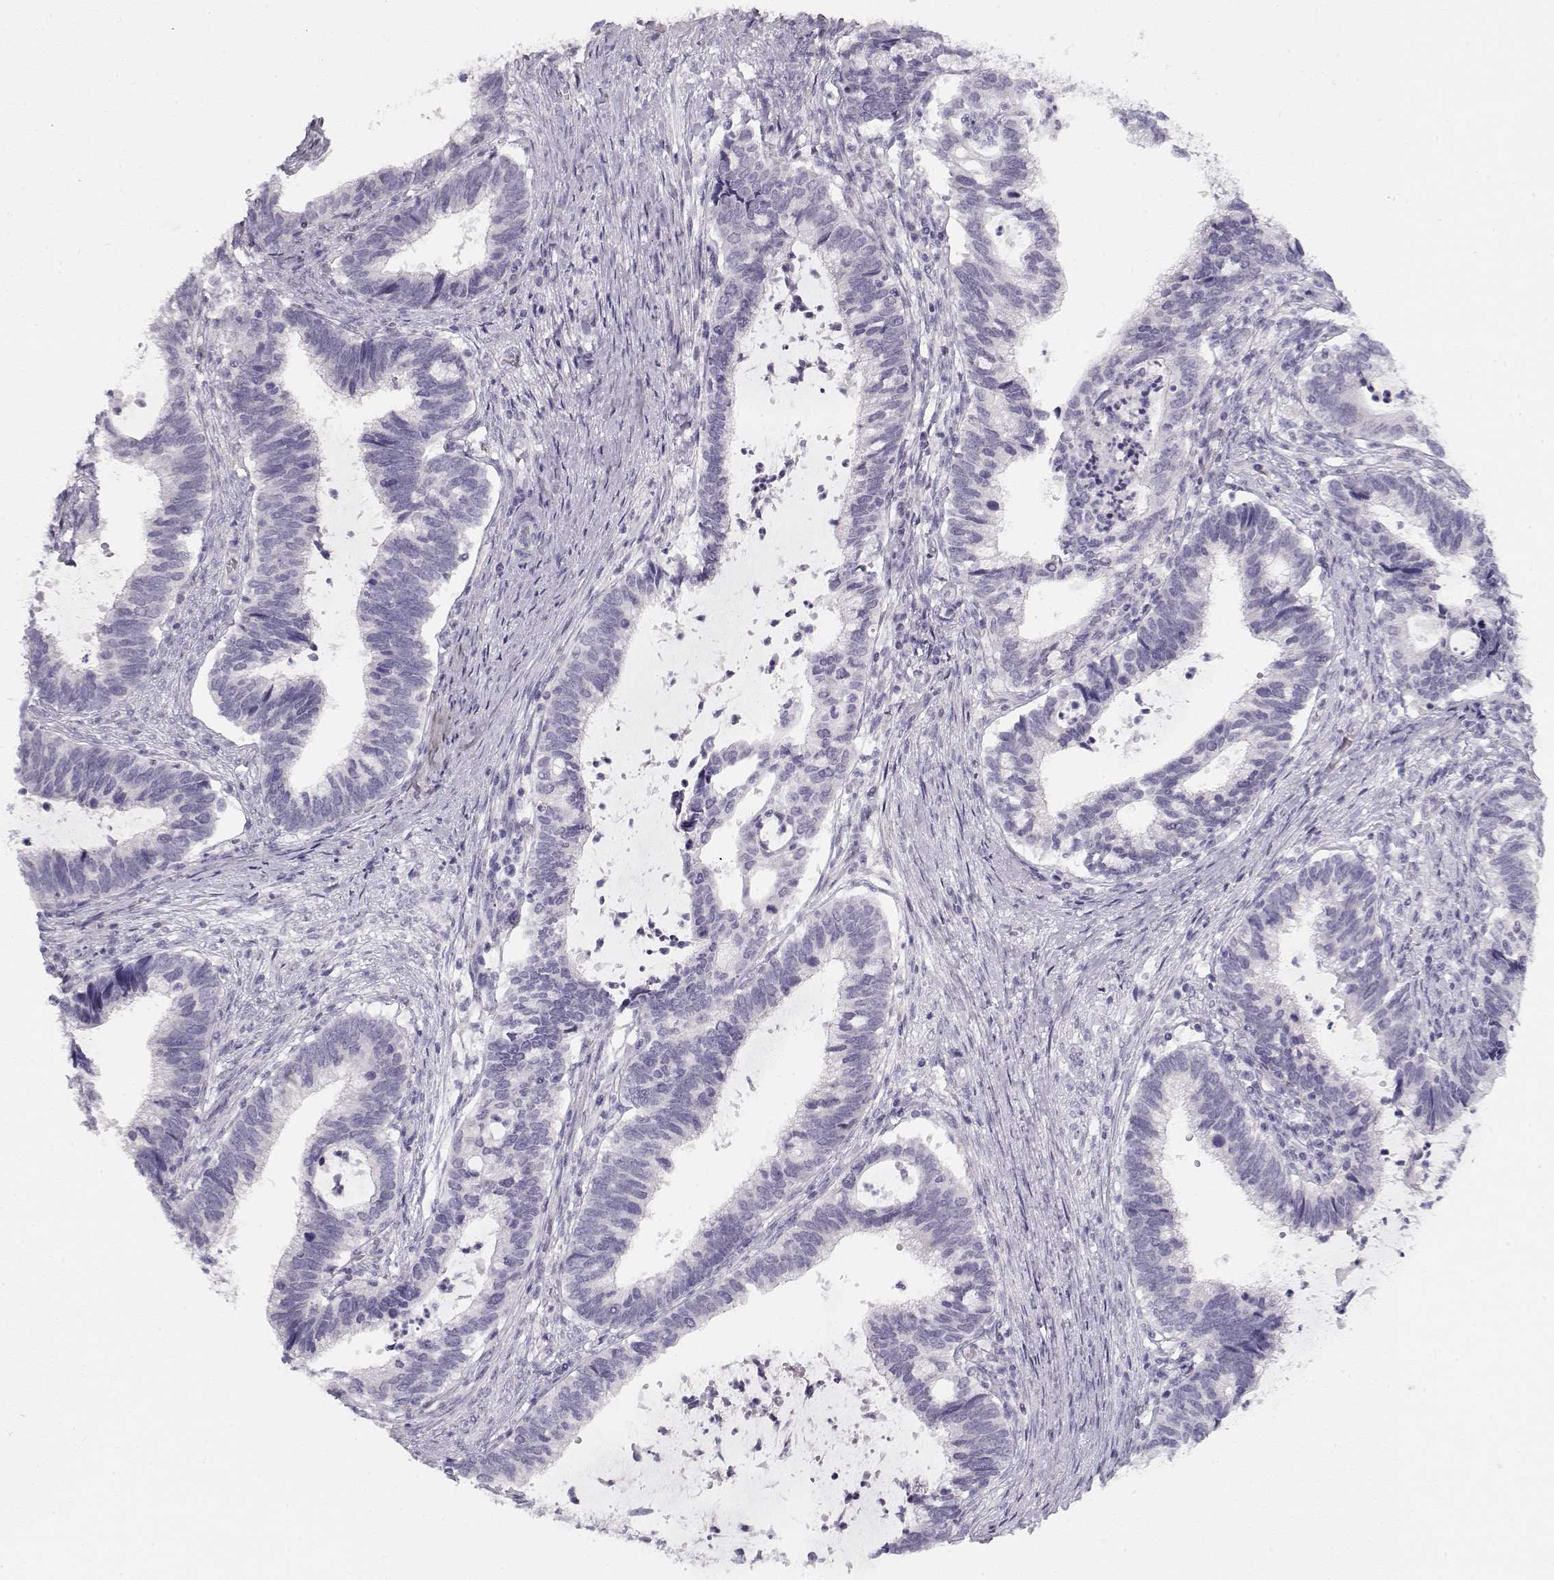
{"staining": {"intensity": "negative", "quantity": "none", "location": "none"}, "tissue": "cervical cancer", "cell_type": "Tumor cells", "image_type": "cancer", "snomed": [{"axis": "morphology", "description": "Adenocarcinoma, NOS"}, {"axis": "topography", "description": "Cervix"}], "caption": "The photomicrograph exhibits no significant expression in tumor cells of adenocarcinoma (cervical). (DAB immunohistochemistry visualized using brightfield microscopy, high magnification).", "gene": "IMPG1", "patient": {"sex": "female", "age": 42}}